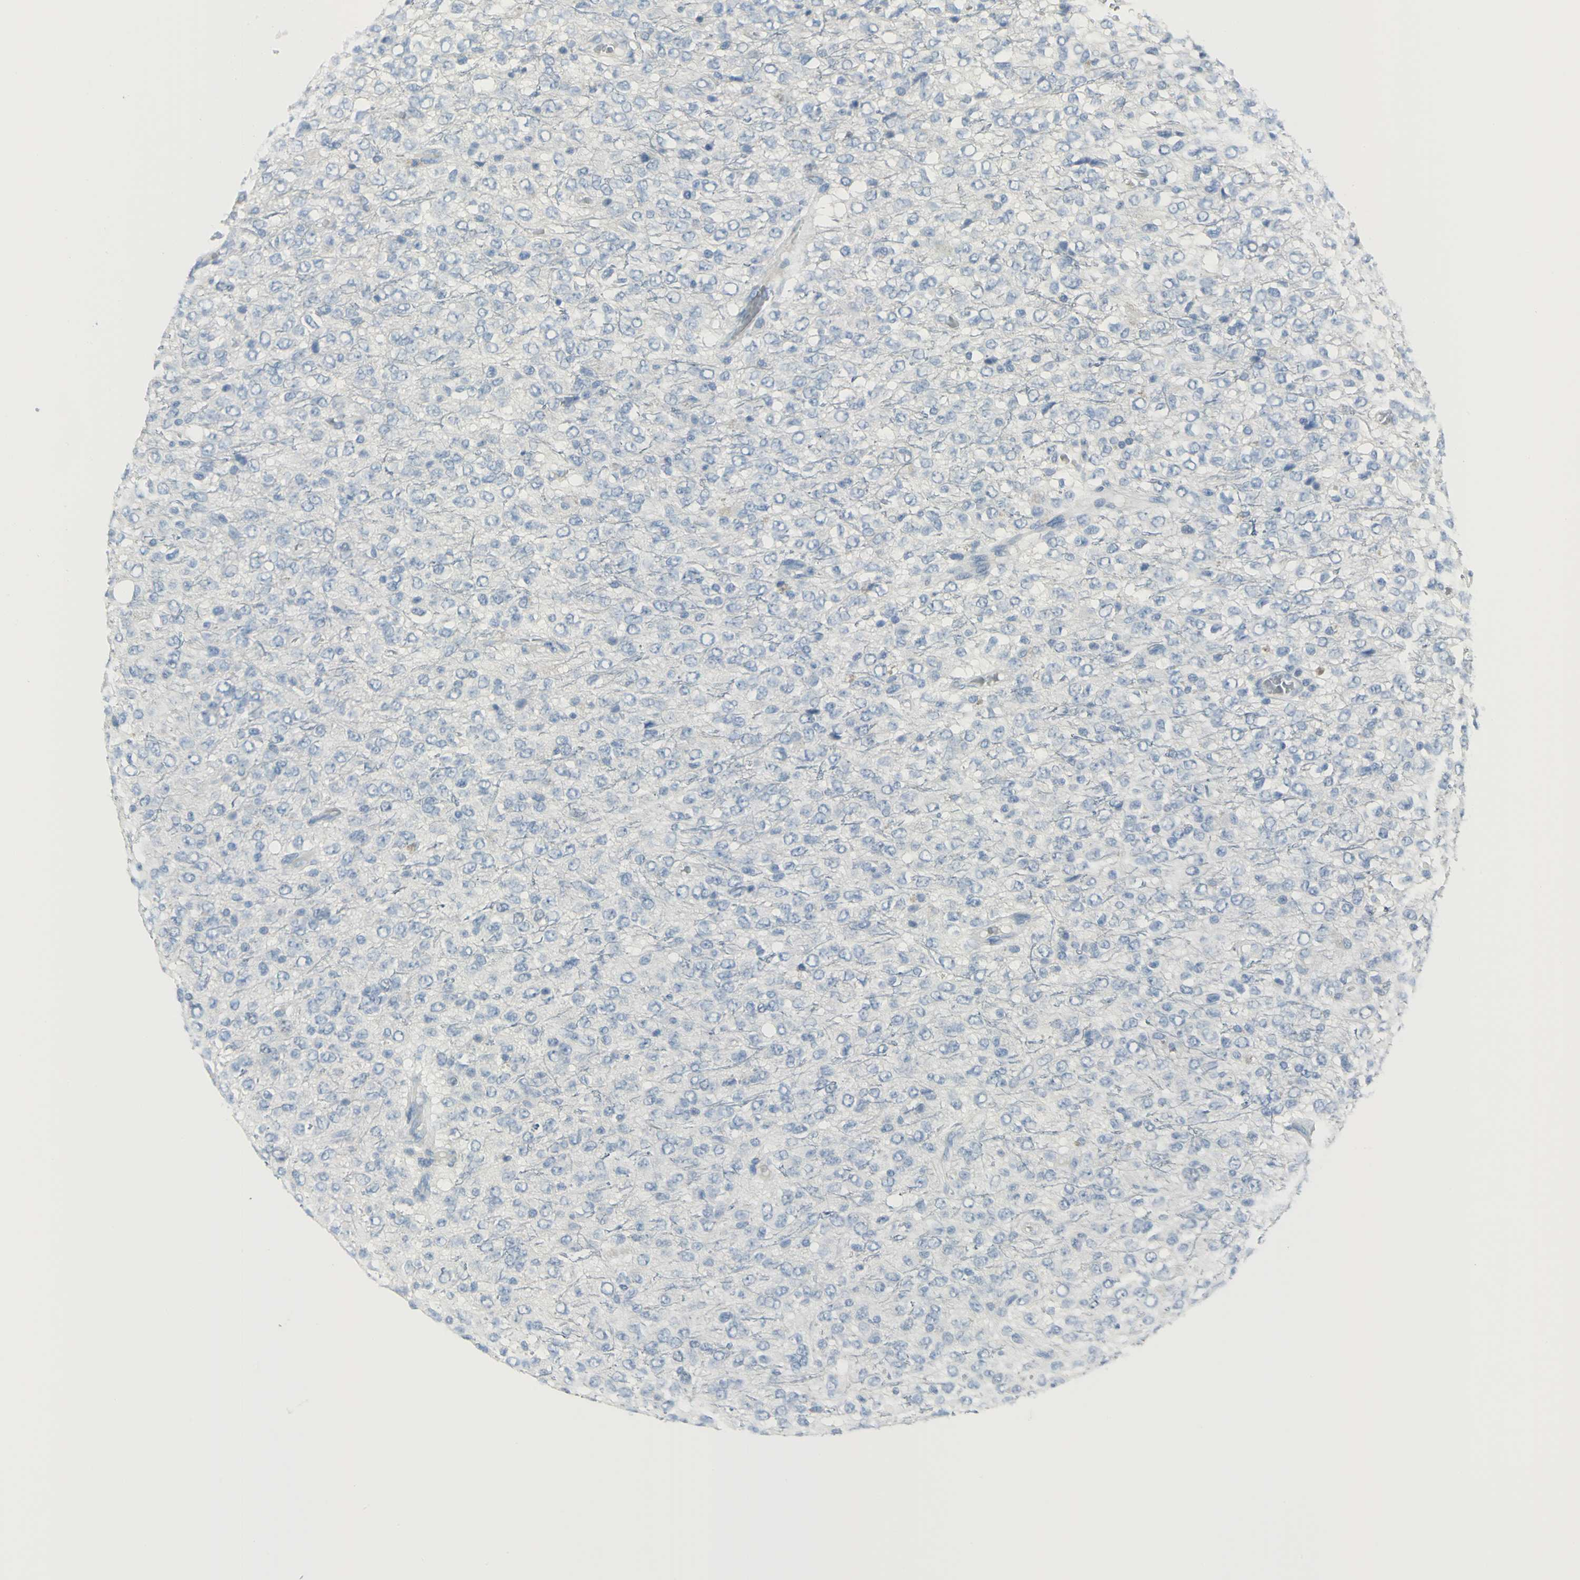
{"staining": {"intensity": "negative", "quantity": "none", "location": "none"}, "tissue": "glioma", "cell_type": "Tumor cells", "image_type": "cancer", "snomed": [{"axis": "morphology", "description": "Glioma, malignant, High grade"}, {"axis": "topography", "description": "pancreas cauda"}], "caption": "Immunohistochemical staining of glioma demonstrates no significant staining in tumor cells. The staining was performed using DAB to visualize the protein expression in brown, while the nuclei were stained in blue with hematoxylin (Magnification: 20x).", "gene": "MCM3", "patient": {"sex": "male", "age": 60}}